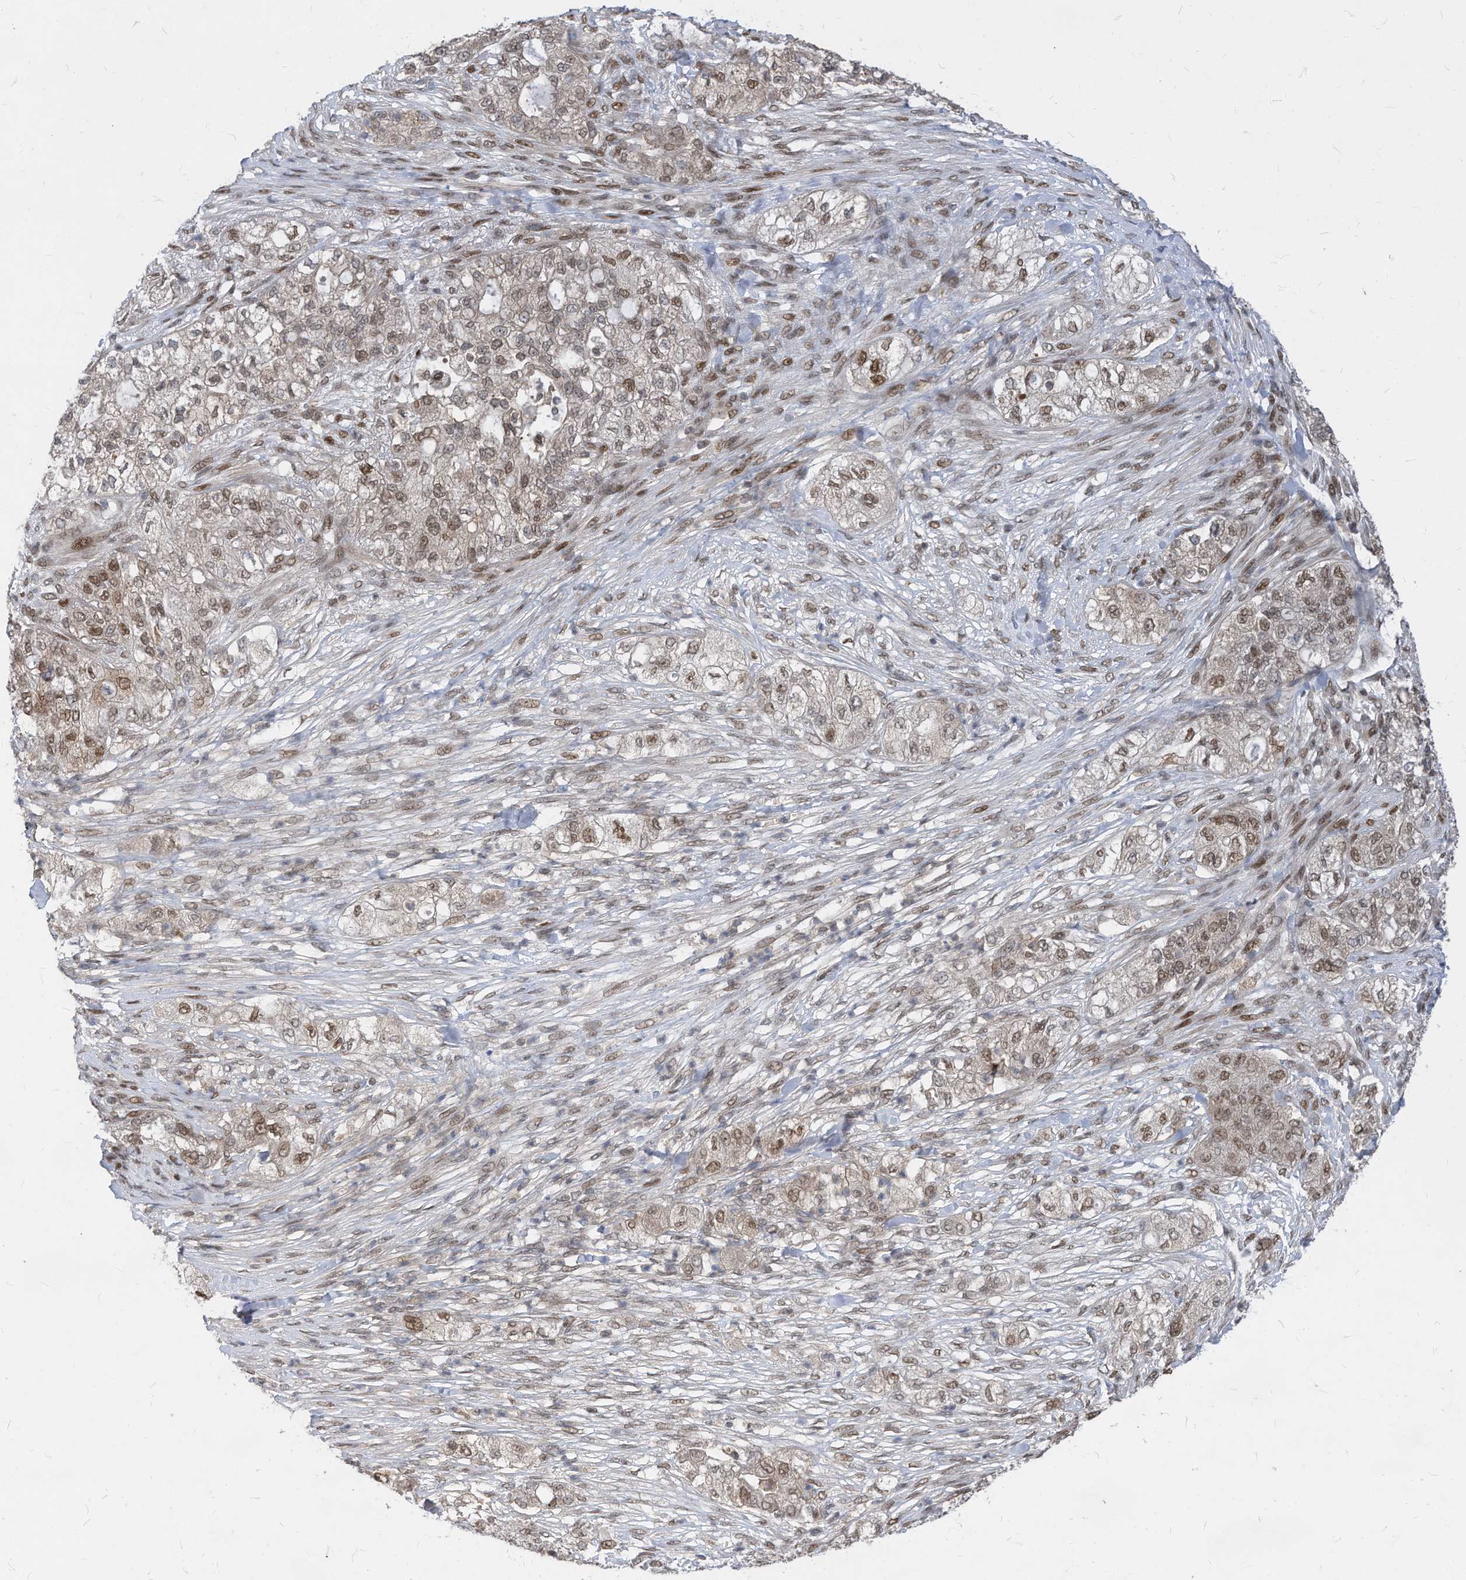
{"staining": {"intensity": "moderate", "quantity": "25%-75%", "location": "nuclear"}, "tissue": "pancreatic cancer", "cell_type": "Tumor cells", "image_type": "cancer", "snomed": [{"axis": "morphology", "description": "Adenocarcinoma, NOS"}, {"axis": "topography", "description": "Pancreas"}], "caption": "Pancreatic adenocarcinoma tissue reveals moderate nuclear expression in about 25%-75% of tumor cells", "gene": "KPNB1", "patient": {"sex": "female", "age": 78}}